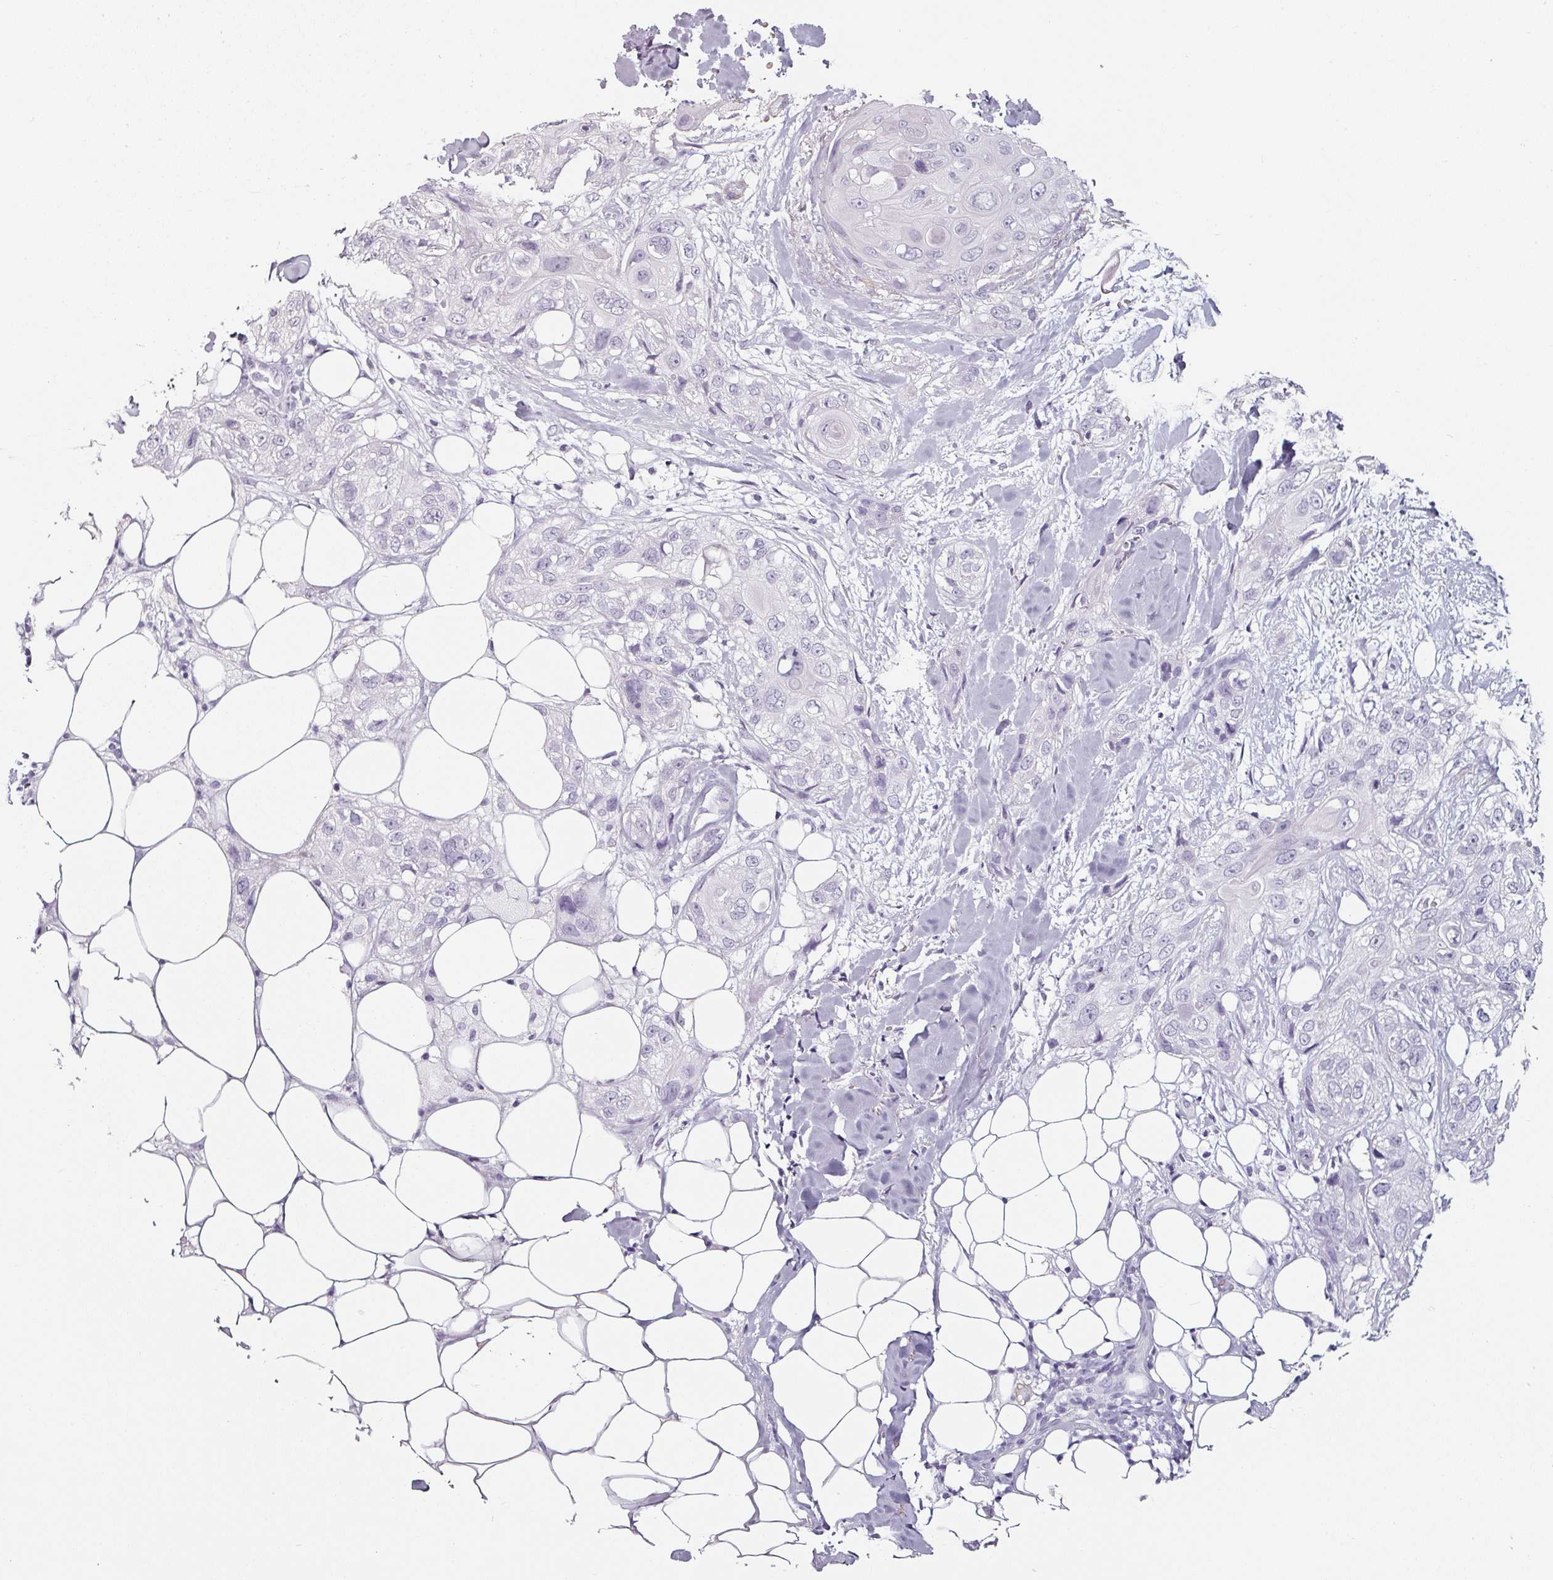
{"staining": {"intensity": "negative", "quantity": "none", "location": "none"}, "tissue": "skin cancer", "cell_type": "Tumor cells", "image_type": "cancer", "snomed": [{"axis": "morphology", "description": "Normal tissue, NOS"}, {"axis": "morphology", "description": "Squamous cell carcinoma, NOS"}, {"axis": "topography", "description": "Skin"}], "caption": "Immunohistochemistry (IHC) micrograph of human squamous cell carcinoma (skin) stained for a protein (brown), which shows no expression in tumor cells.", "gene": "CAP2", "patient": {"sex": "male", "age": 72}}